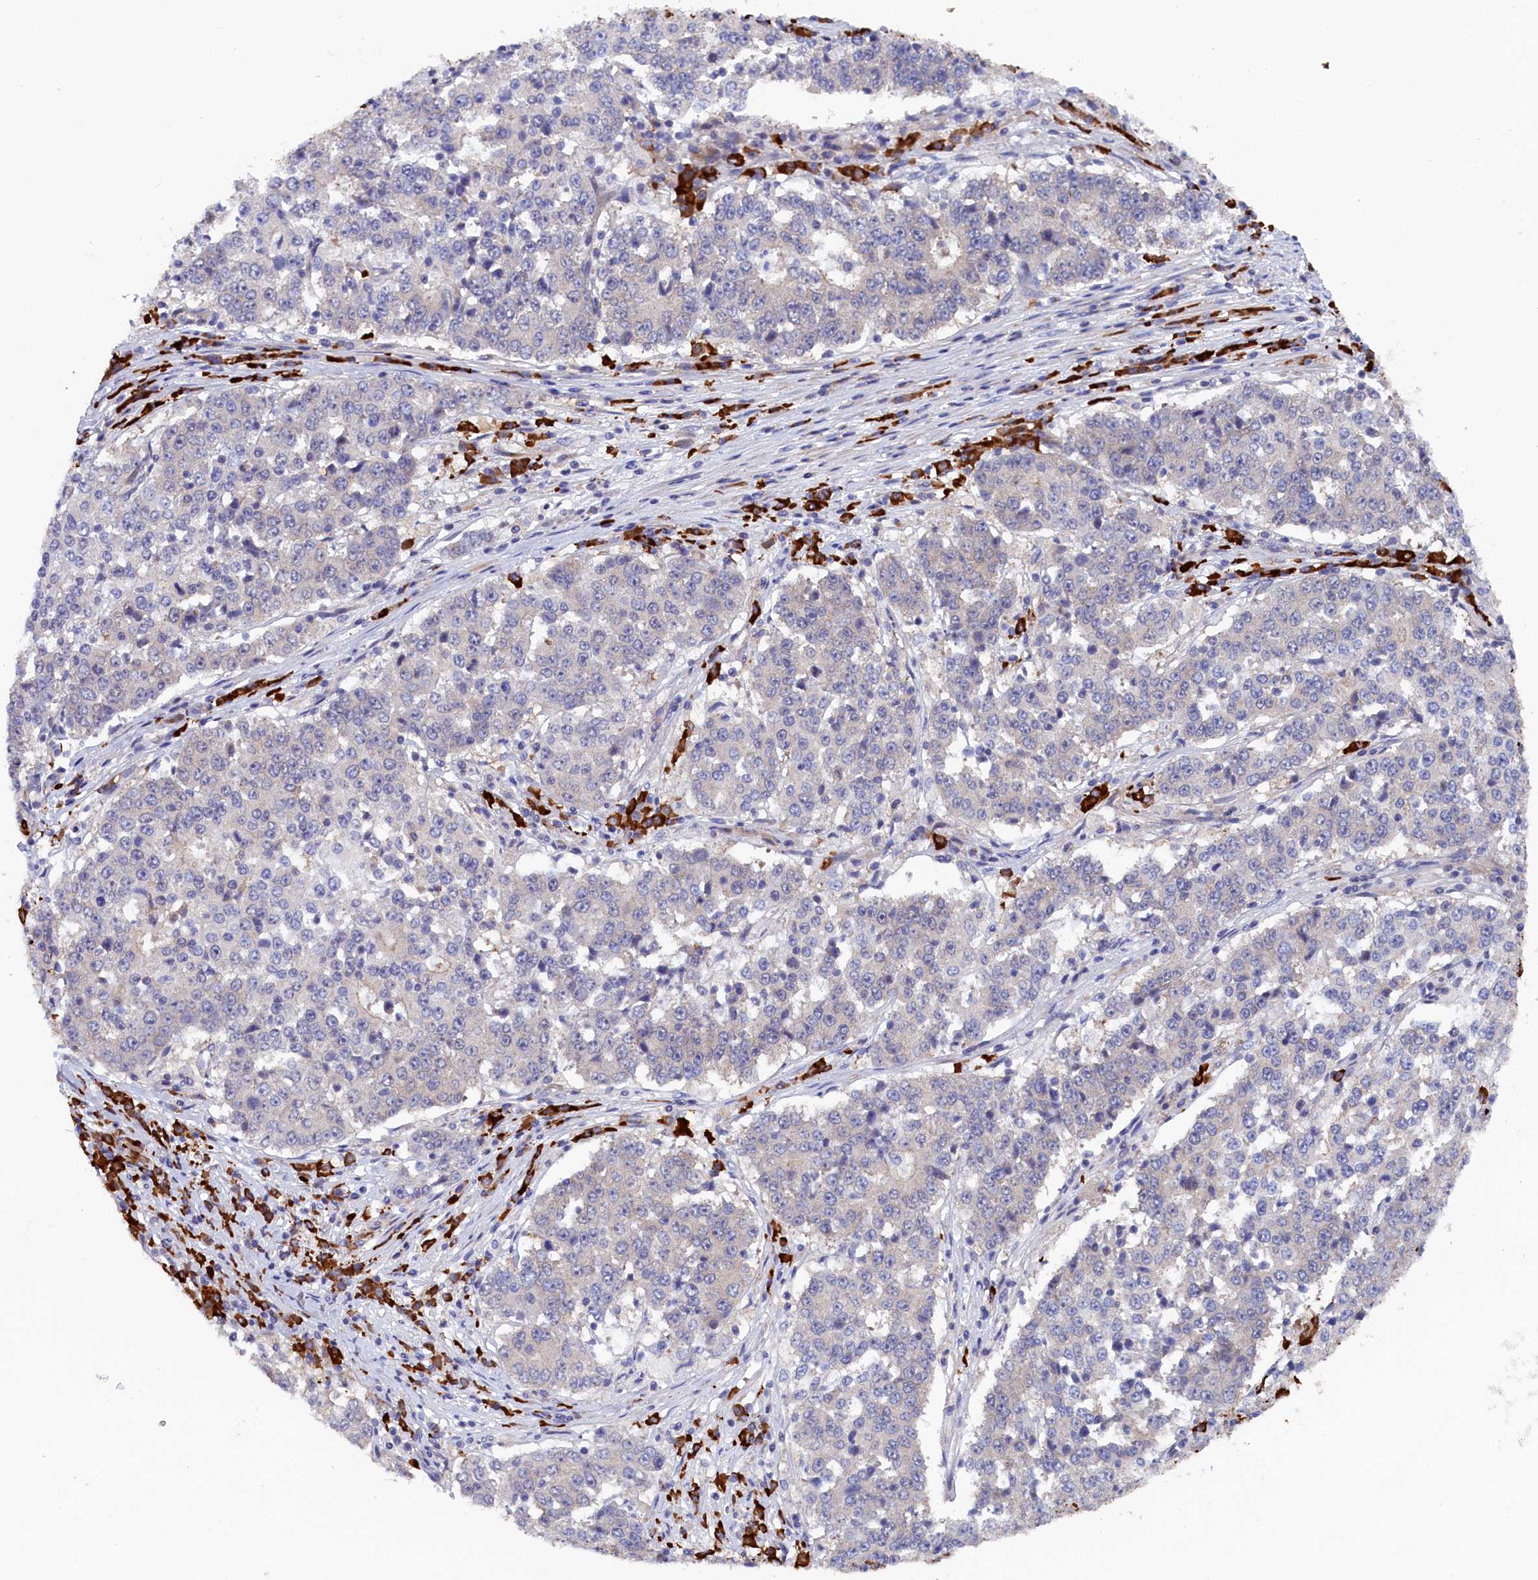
{"staining": {"intensity": "negative", "quantity": "none", "location": "none"}, "tissue": "stomach cancer", "cell_type": "Tumor cells", "image_type": "cancer", "snomed": [{"axis": "morphology", "description": "Adenocarcinoma, NOS"}, {"axis": "topography", "description": "Stomach"}], "caption": "High power microscopy micrograph of an IHC image of stomach cancer (adenocarcinoma), revealing no significant positivity in tumor cells.", "gene": "JPT2", "patient": {"sex": "male", "age": 59}}